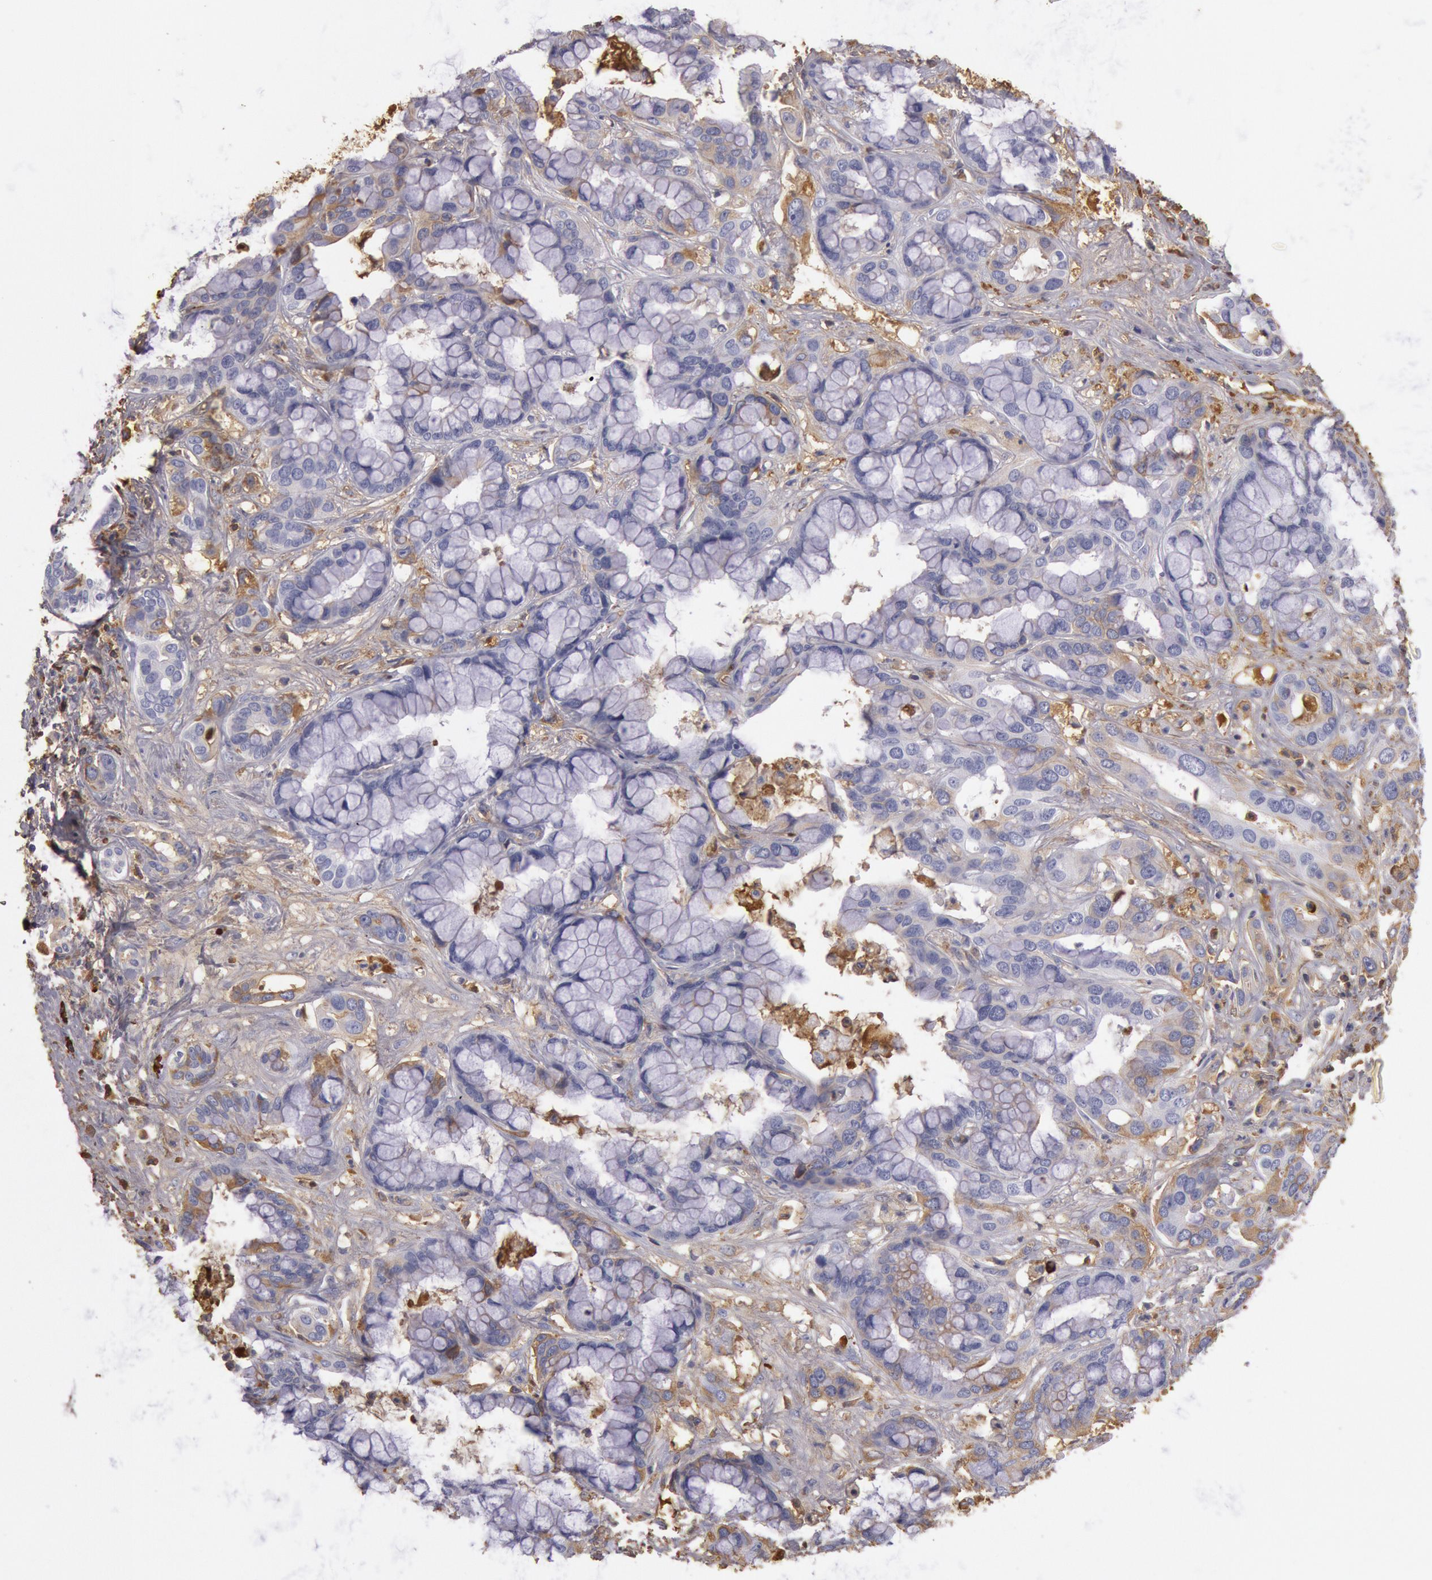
{"staining": {"intensity": "weak", "quantity": "<25%", "location": "cytoplasmic/membranous"}, "tissue": "liver cancer", "cell_type": "Tumor cells", "image_type": "cancer", "snomed": [{"axis": "morphology", "description": "Cholangiocarcinoma"}, {"axis": "topography", "description": "Liver"}], "caption": "DAB (3,3'-diaminobenzidine) immunohistochemical staining of cholangiocarcinoma (liver) reveals no significant positivity in tumor cells.", "gene": "IGHA1", "patient": {"sex": "female", "age": 65}}